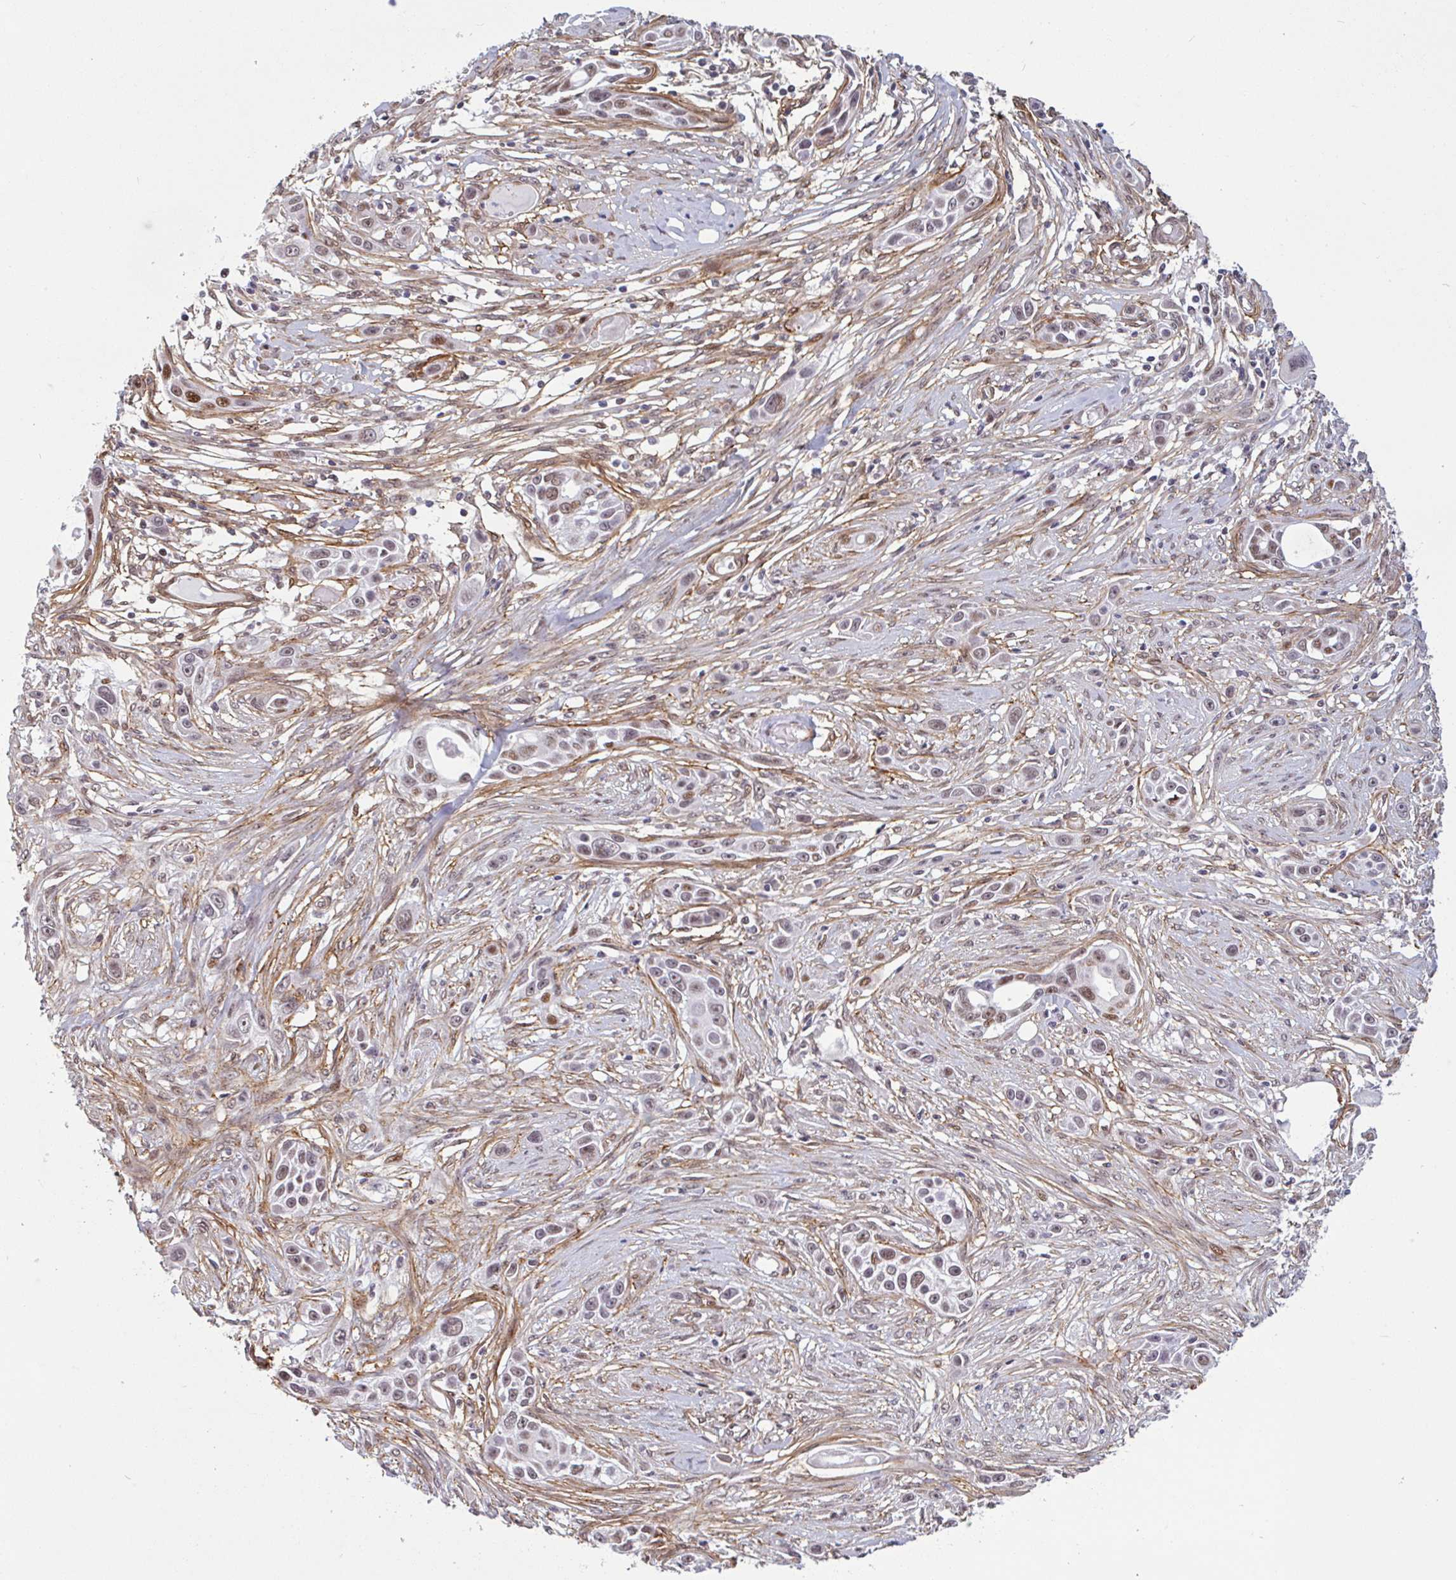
{"staining": {"intensity": "moderate", "quantity": "<25%", "location": "nuclear"}, "tissue": "skin cancer", "cell_type": "Tumor cells", "image_type": "cancer", "snomed": [{"axis": "morphology", "description": "Squamous cell carcinoma, NOS"}, {"axis": "topography", "description": "Skin"}], "caption": "Moderate nuclear staining is seen in about <25% of tumor cells in skin cancer. (DAB IHC, brown staining for protein, blue staining for nuclei).", "gene": "TMEM119", "patient": {"sex": "female", "age": 69}}